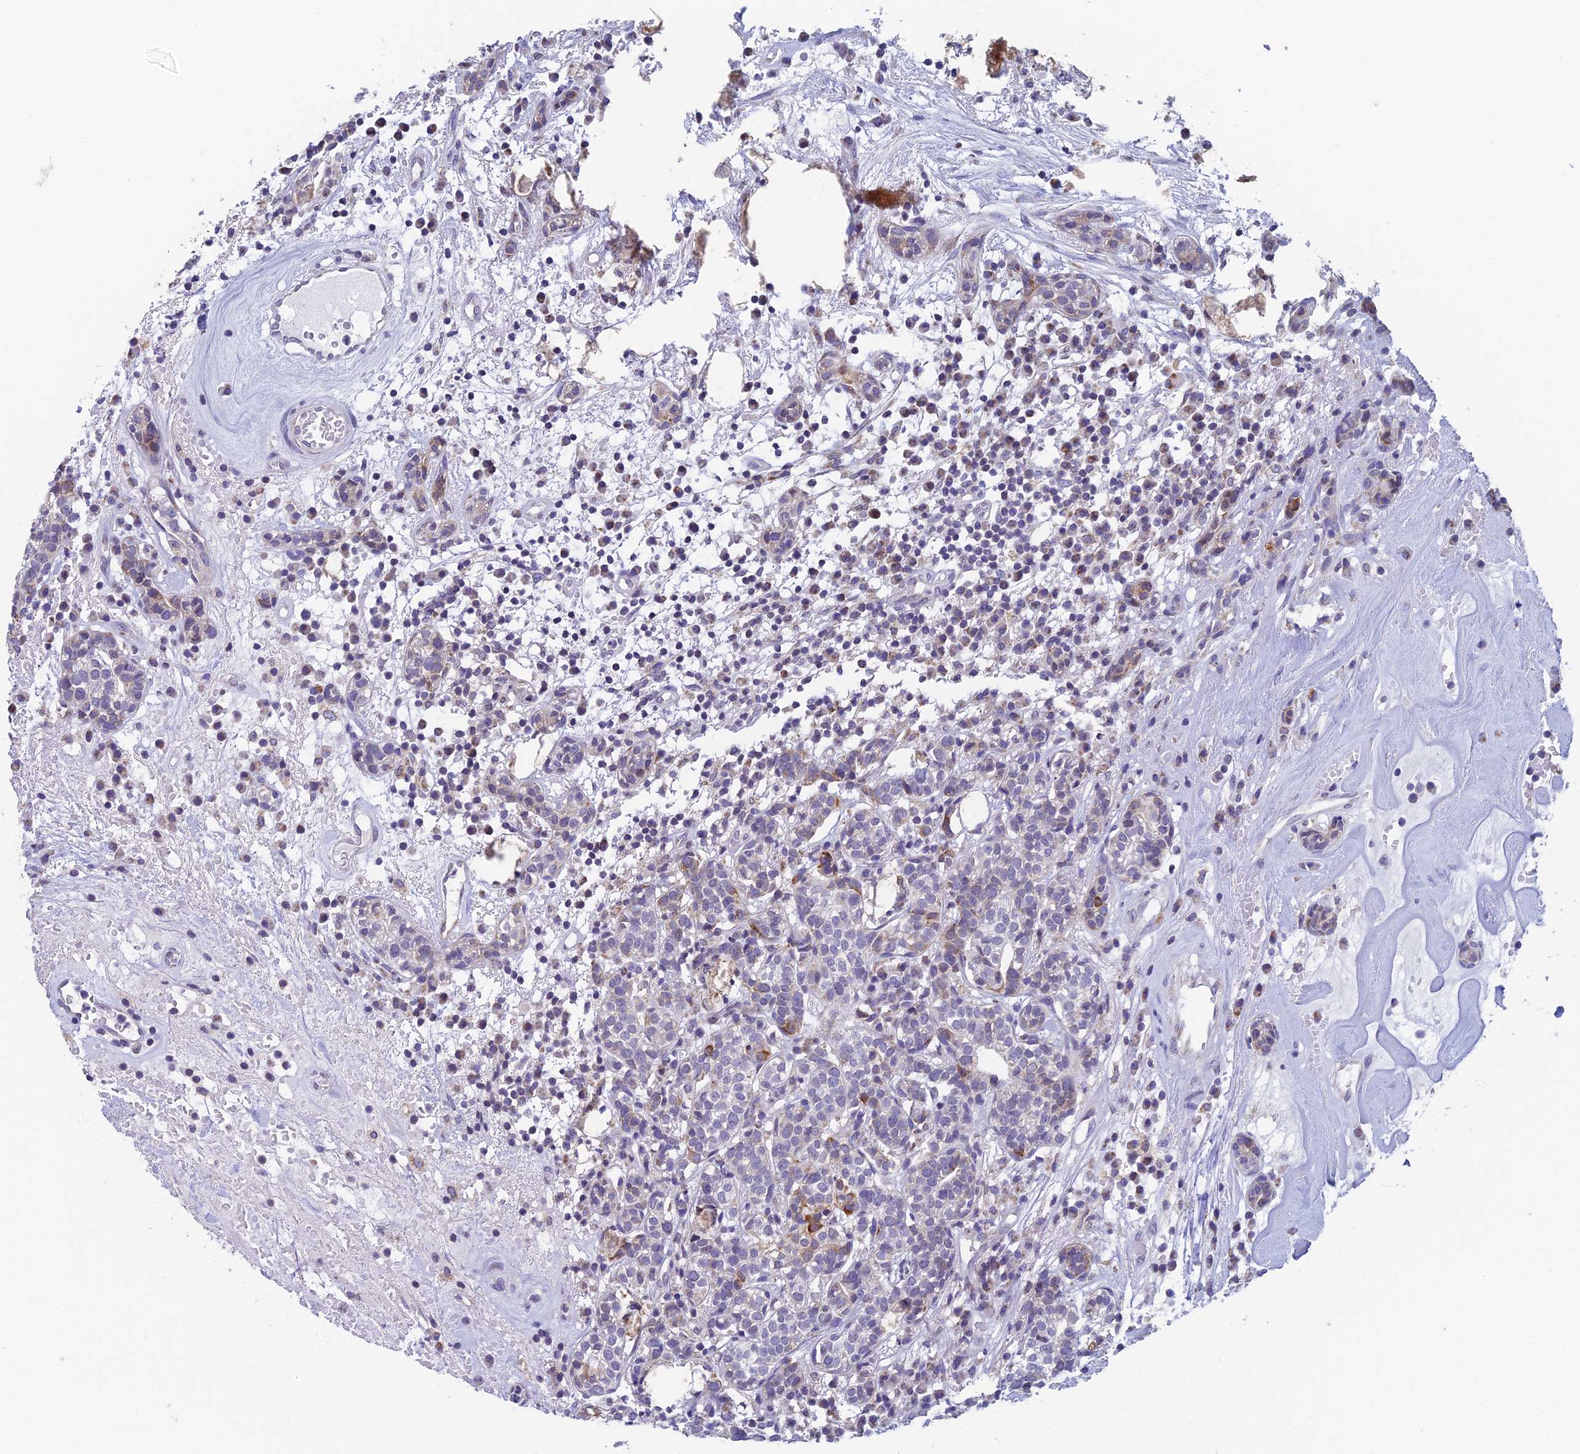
{"staining": {"intensity": "moderate", "quantity": "<25%", "location": "cytoplasmic/membranous"}, "tissue": "head and neck cancer", "cell_type": "Tumor cells", "image_type": "cancer", "snomed": [{"axis": "morphology", "description": "Adenocarcinoma, NOS"}, {"axis": "topography", "description": "Salivary gland"}, {"axis": "topography", "description": "Head-Neck"}], "caption": "Head and neck cancer stained with a brown dye demonstrates moderate cytoplasmic/membranous positive expression in approximately <25% of tumor cells.", "gene": "REXO5", "patient": {"sex": "female", "age": 65}}